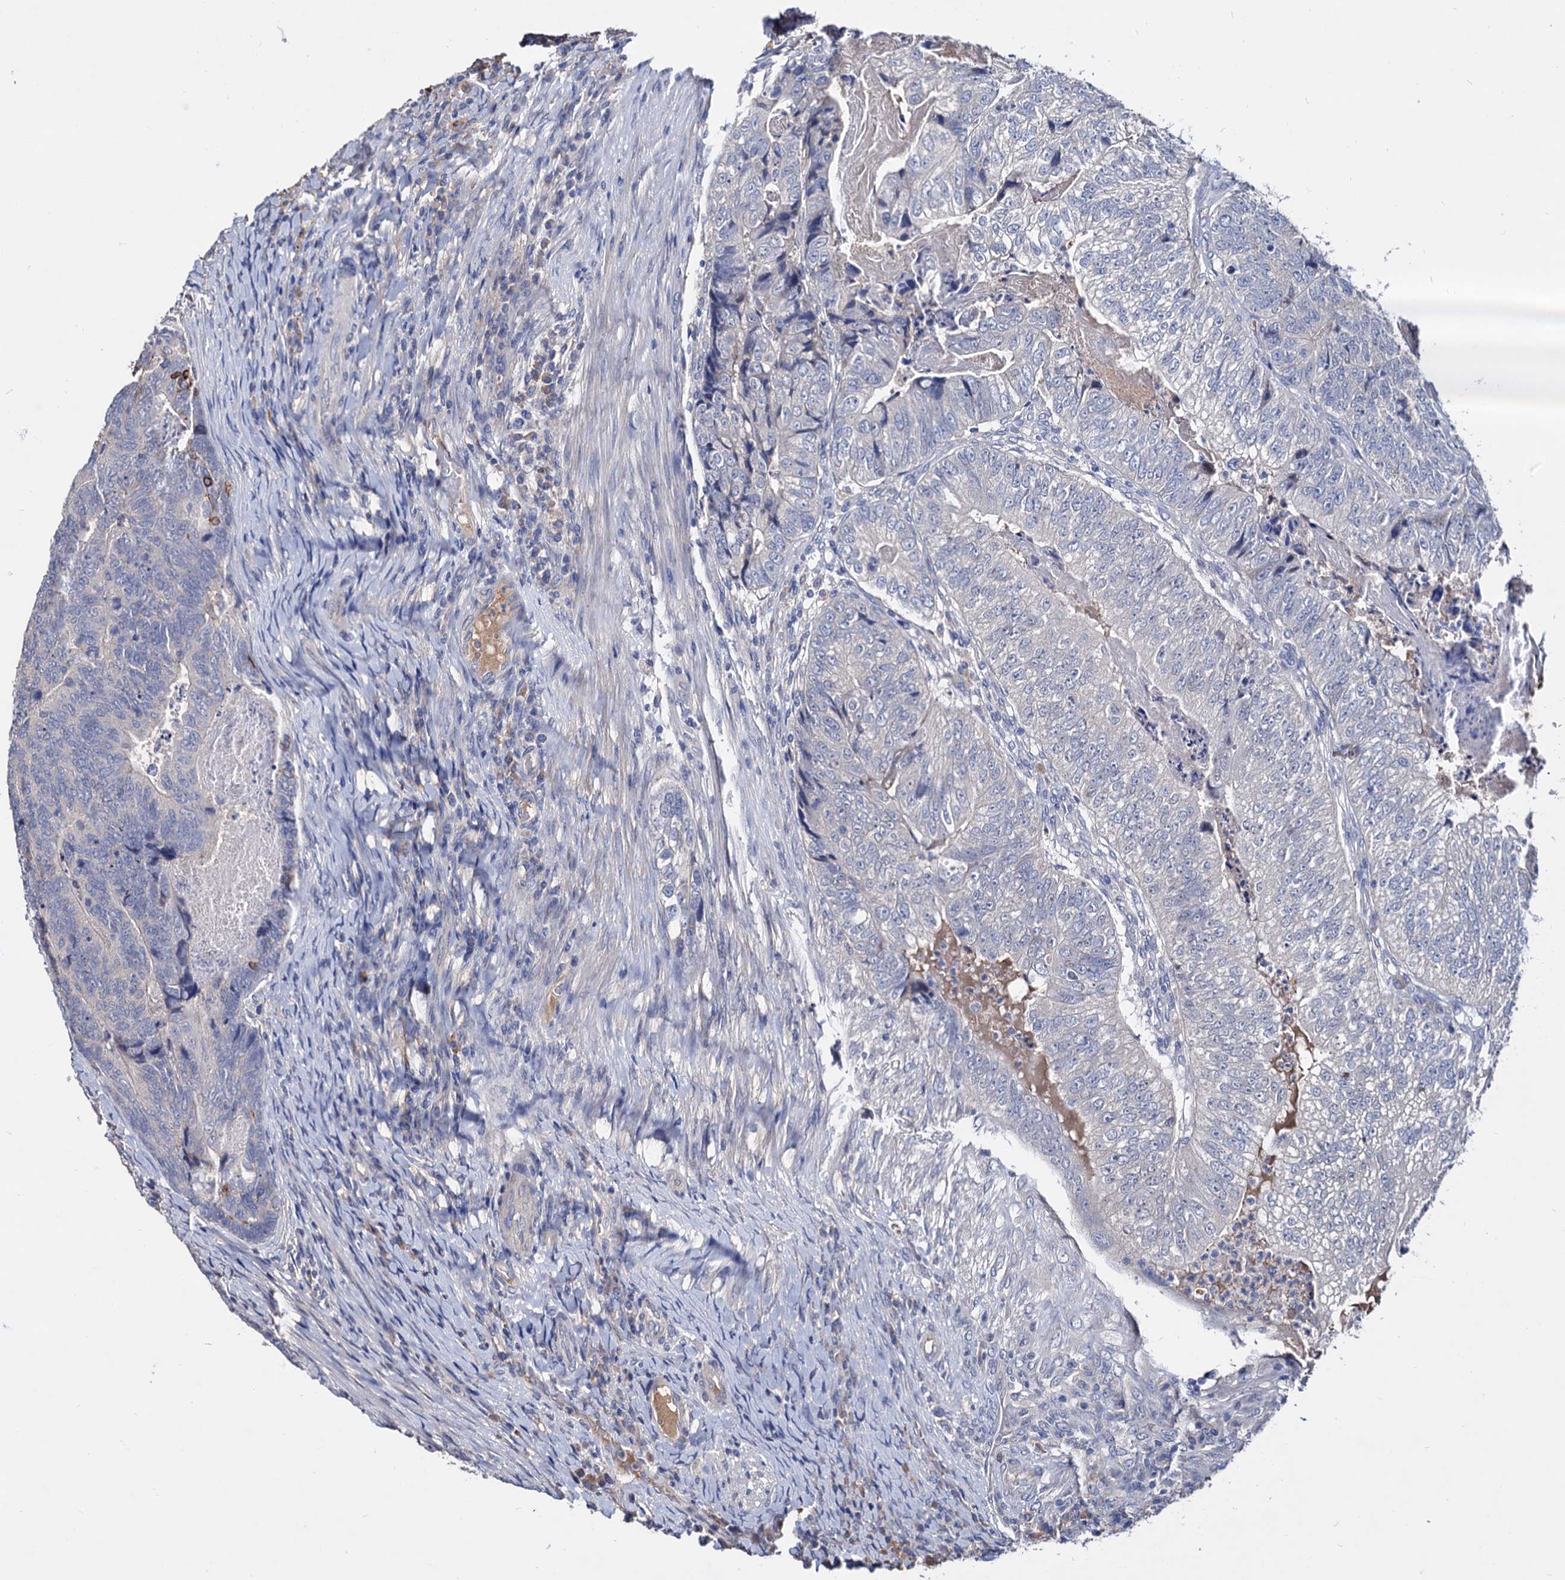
{"staining": {"intensity": "negative", "quantity": "none", "location": "none"}, "tissue": "colorectal cancer", "cell_type": "Tumor cells", "image_type": "cancer", "snomed": [{"axis": "morphology", "description": "Adenocarcinoma, NOS"}, {"axis": "topography", "description": "Colon"}], "caption": "The immunohistochemistry (IHC) histopathology image has no significant staining in tumor cells of colorectal cancer (adenocarcinoma) tissue.", "gene": "NPAS4", "patient": {"sex": "female", "age": 67}}